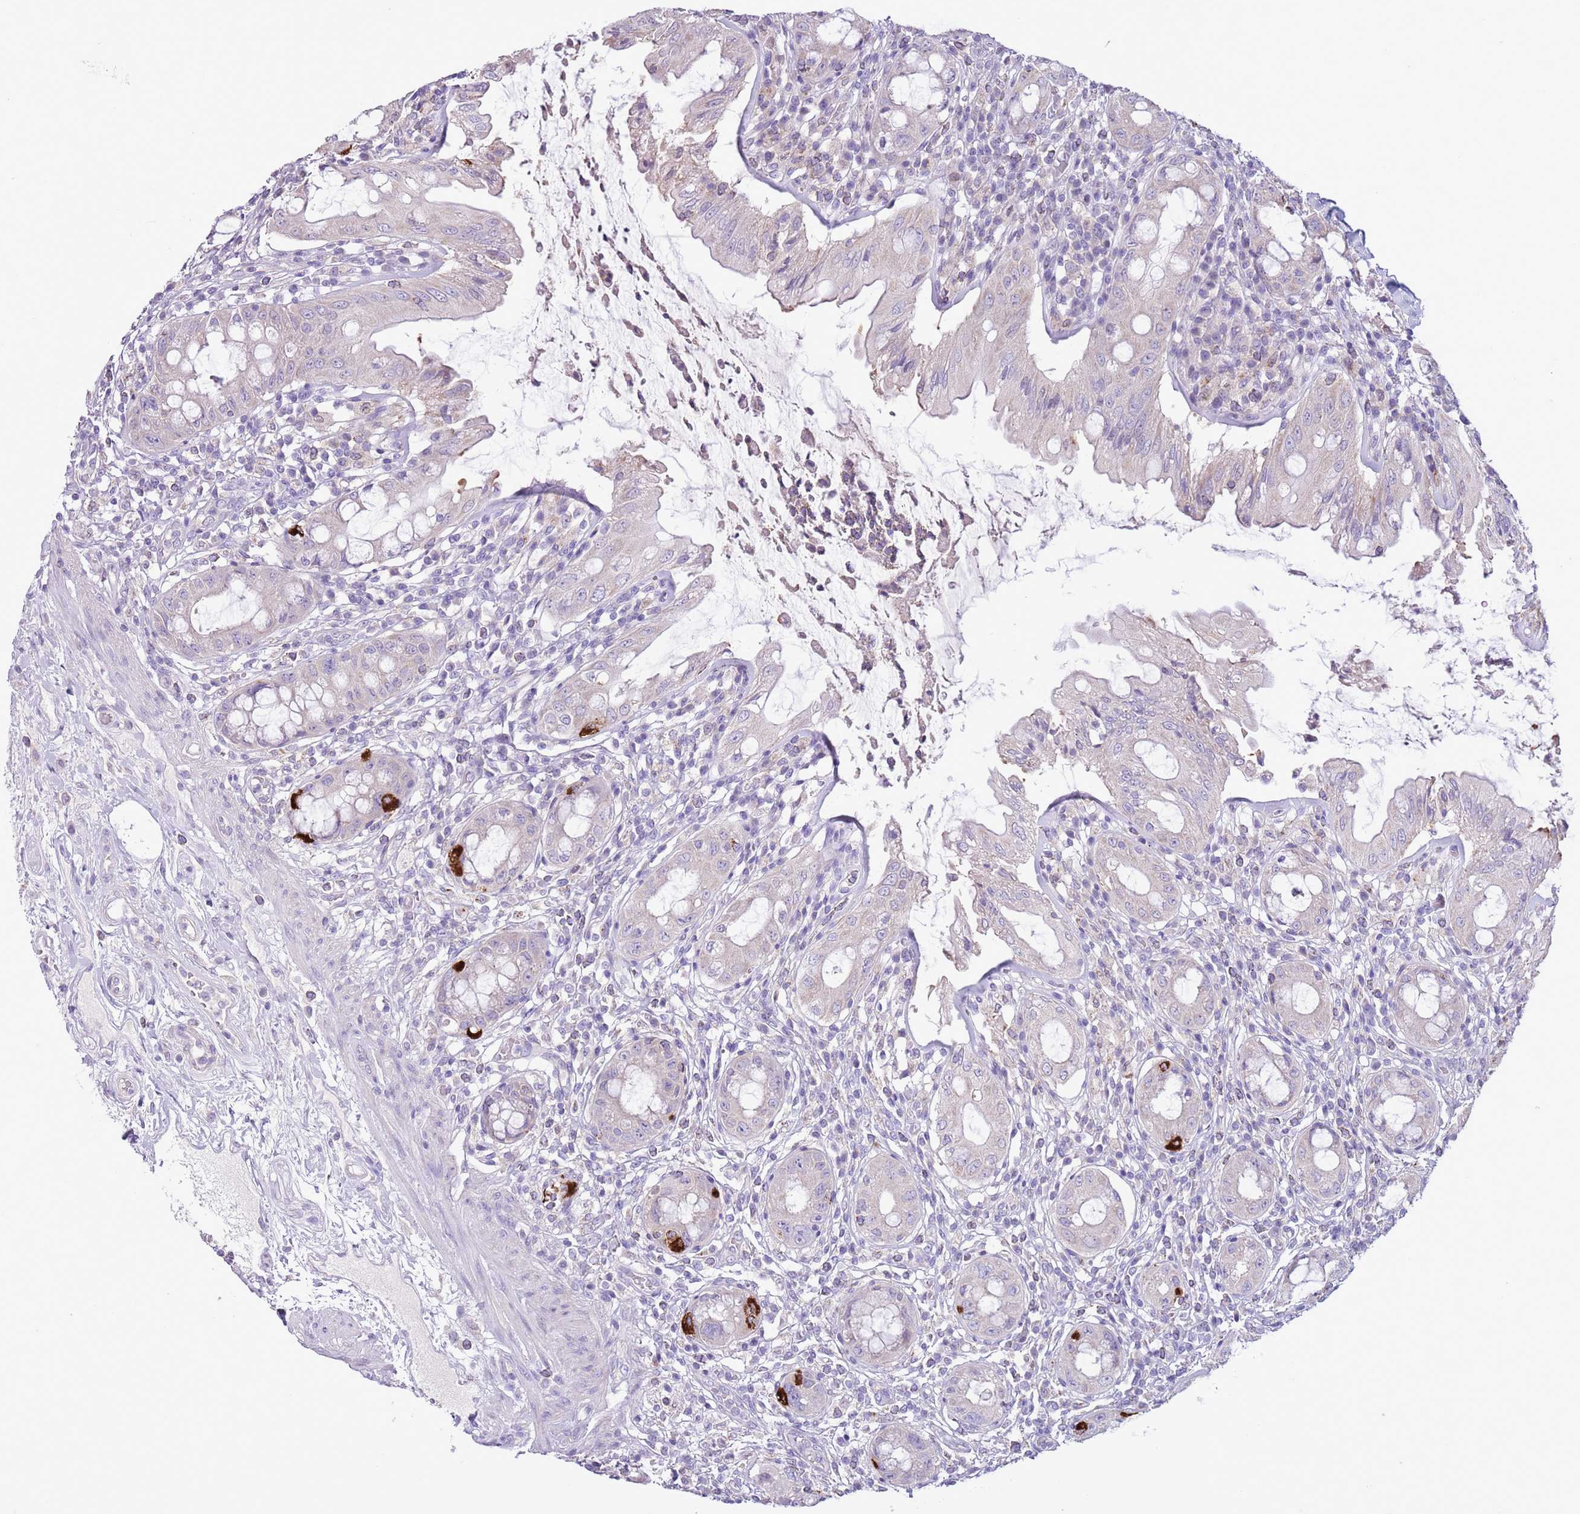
{"staining": {"intensity": "strong", "quantity": "<25%", "location": "cytoplasmic/membranous"}, "tissue": "rectum", "cell_type": "Glandular cells", "image_type": "normal", "snomed": [{"axis": "morphology", "description": "Normal tissue, NOS"}, {"axis": "topography", "description": "Rectum"}], "caption": "Protein positivity by immunohistochemistry exhibits strong cytoplasmic/membranous staining in approximately <25% of glandular cells in unremarkable rectum. The staining was performed using DAB, with brown indicating positive protein expression. Nuclei are stained blue with hematoxylin.", "gene": "ZNF697", "patient": {"sex": "female", "age": 57}}